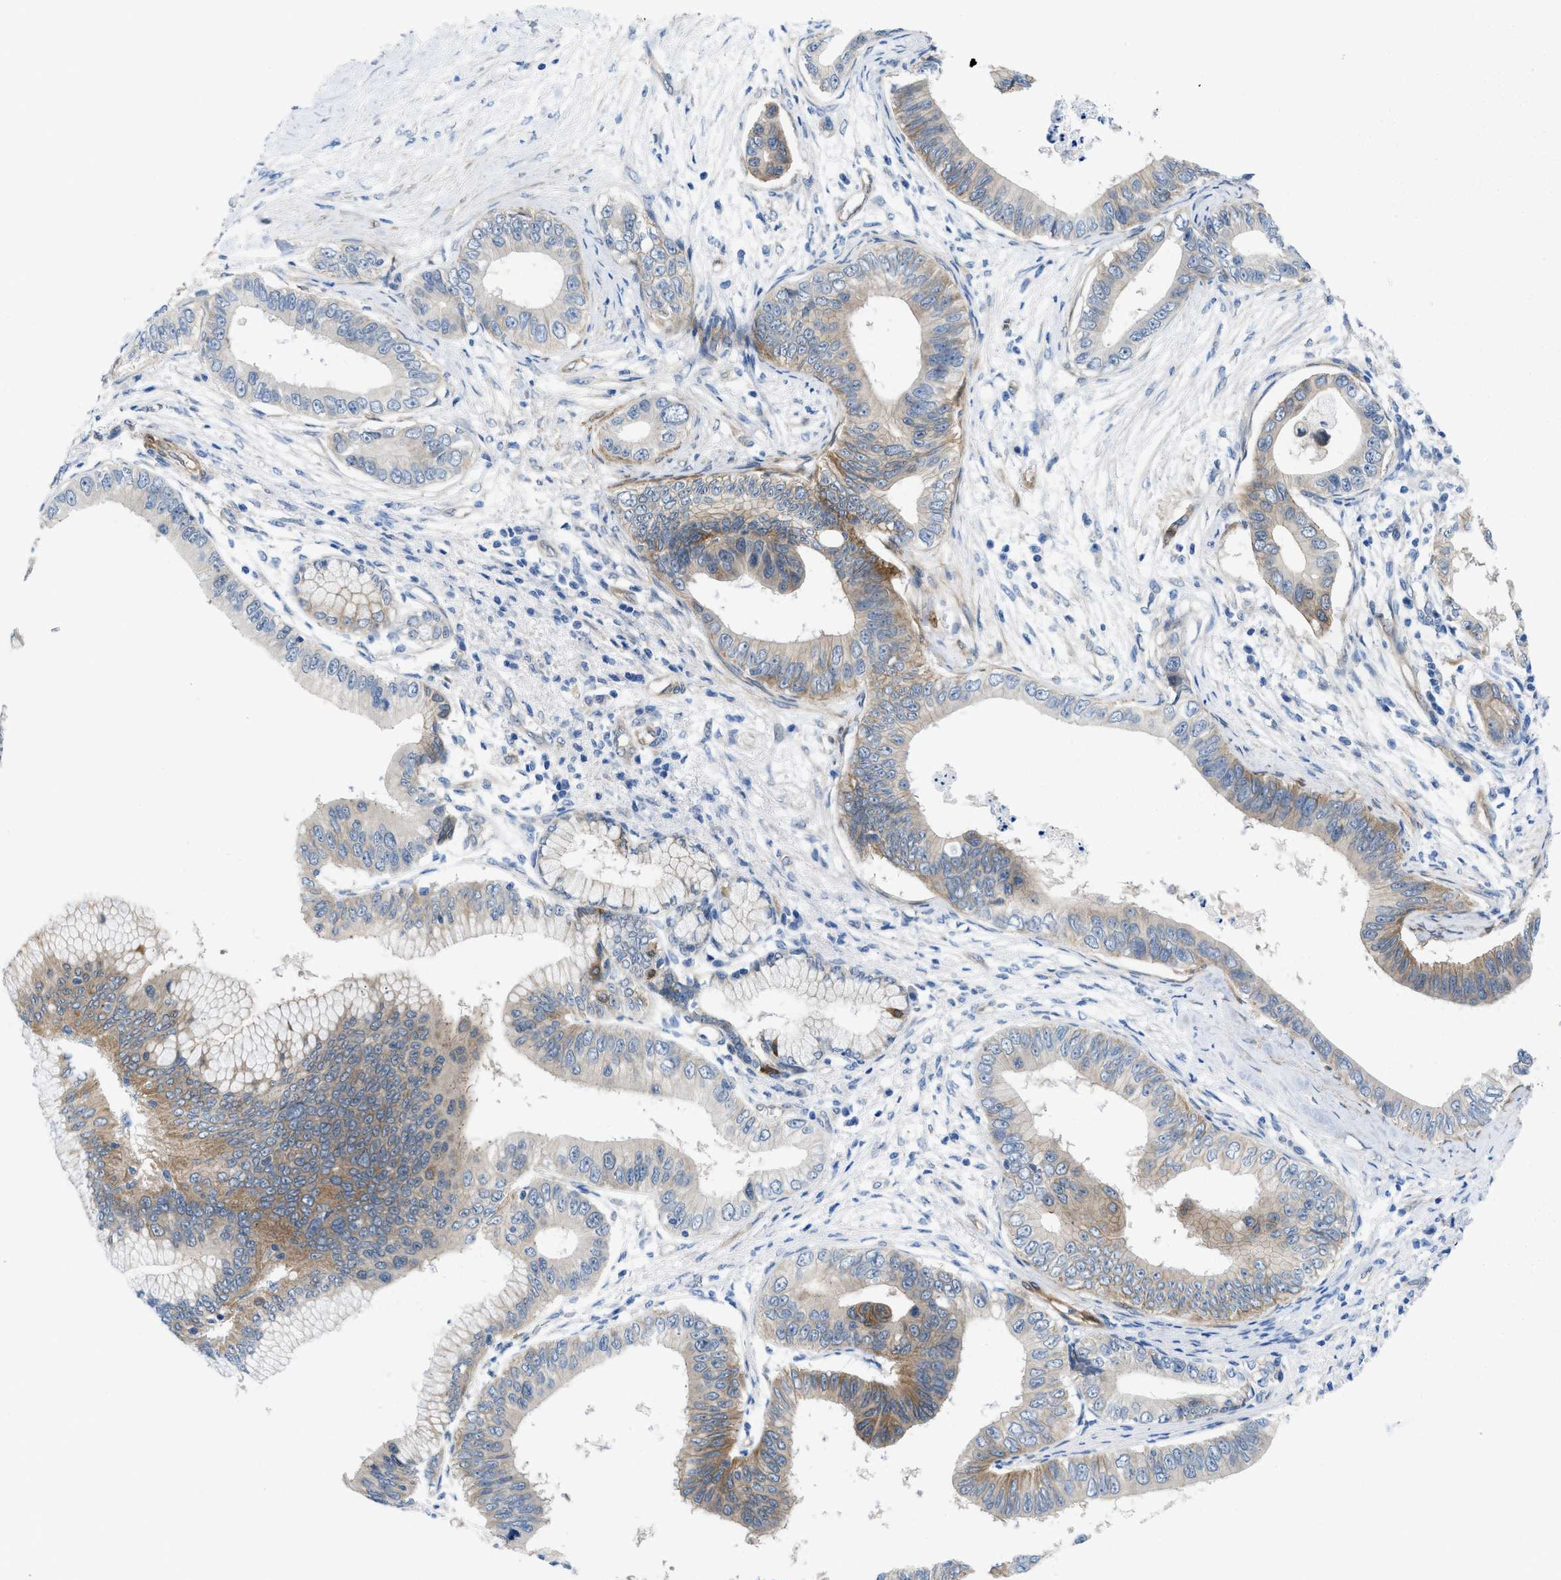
{"staining": {"intensity": "moderate", "quantity": "25%-75%", "location": "cytoplasmic/membranous"}, "tissue": "pancreatic cancer", "cell_type": "Tumor cells", "image_type": "cancer", "snomed": [{"axis": "morphology", "description": "Adenocarcinoma, NOS"}, {"axis": "topography", "description": "Pancreas"}], "caption": "High-power microscopy captured an immunohistochemistry photomicrograph of pancreatic cancer (adenocarcinoma), revealing moderate cytoplasmic/membranous expression in about 25%-75% of tumor cells. The staining is performed using DAB brown chromogen to label protein expression. The nuclei are counter-stained blue using hematoxylin.", "gene": "PDLIM5", "patient": {"sex": "male", "age": 77}}